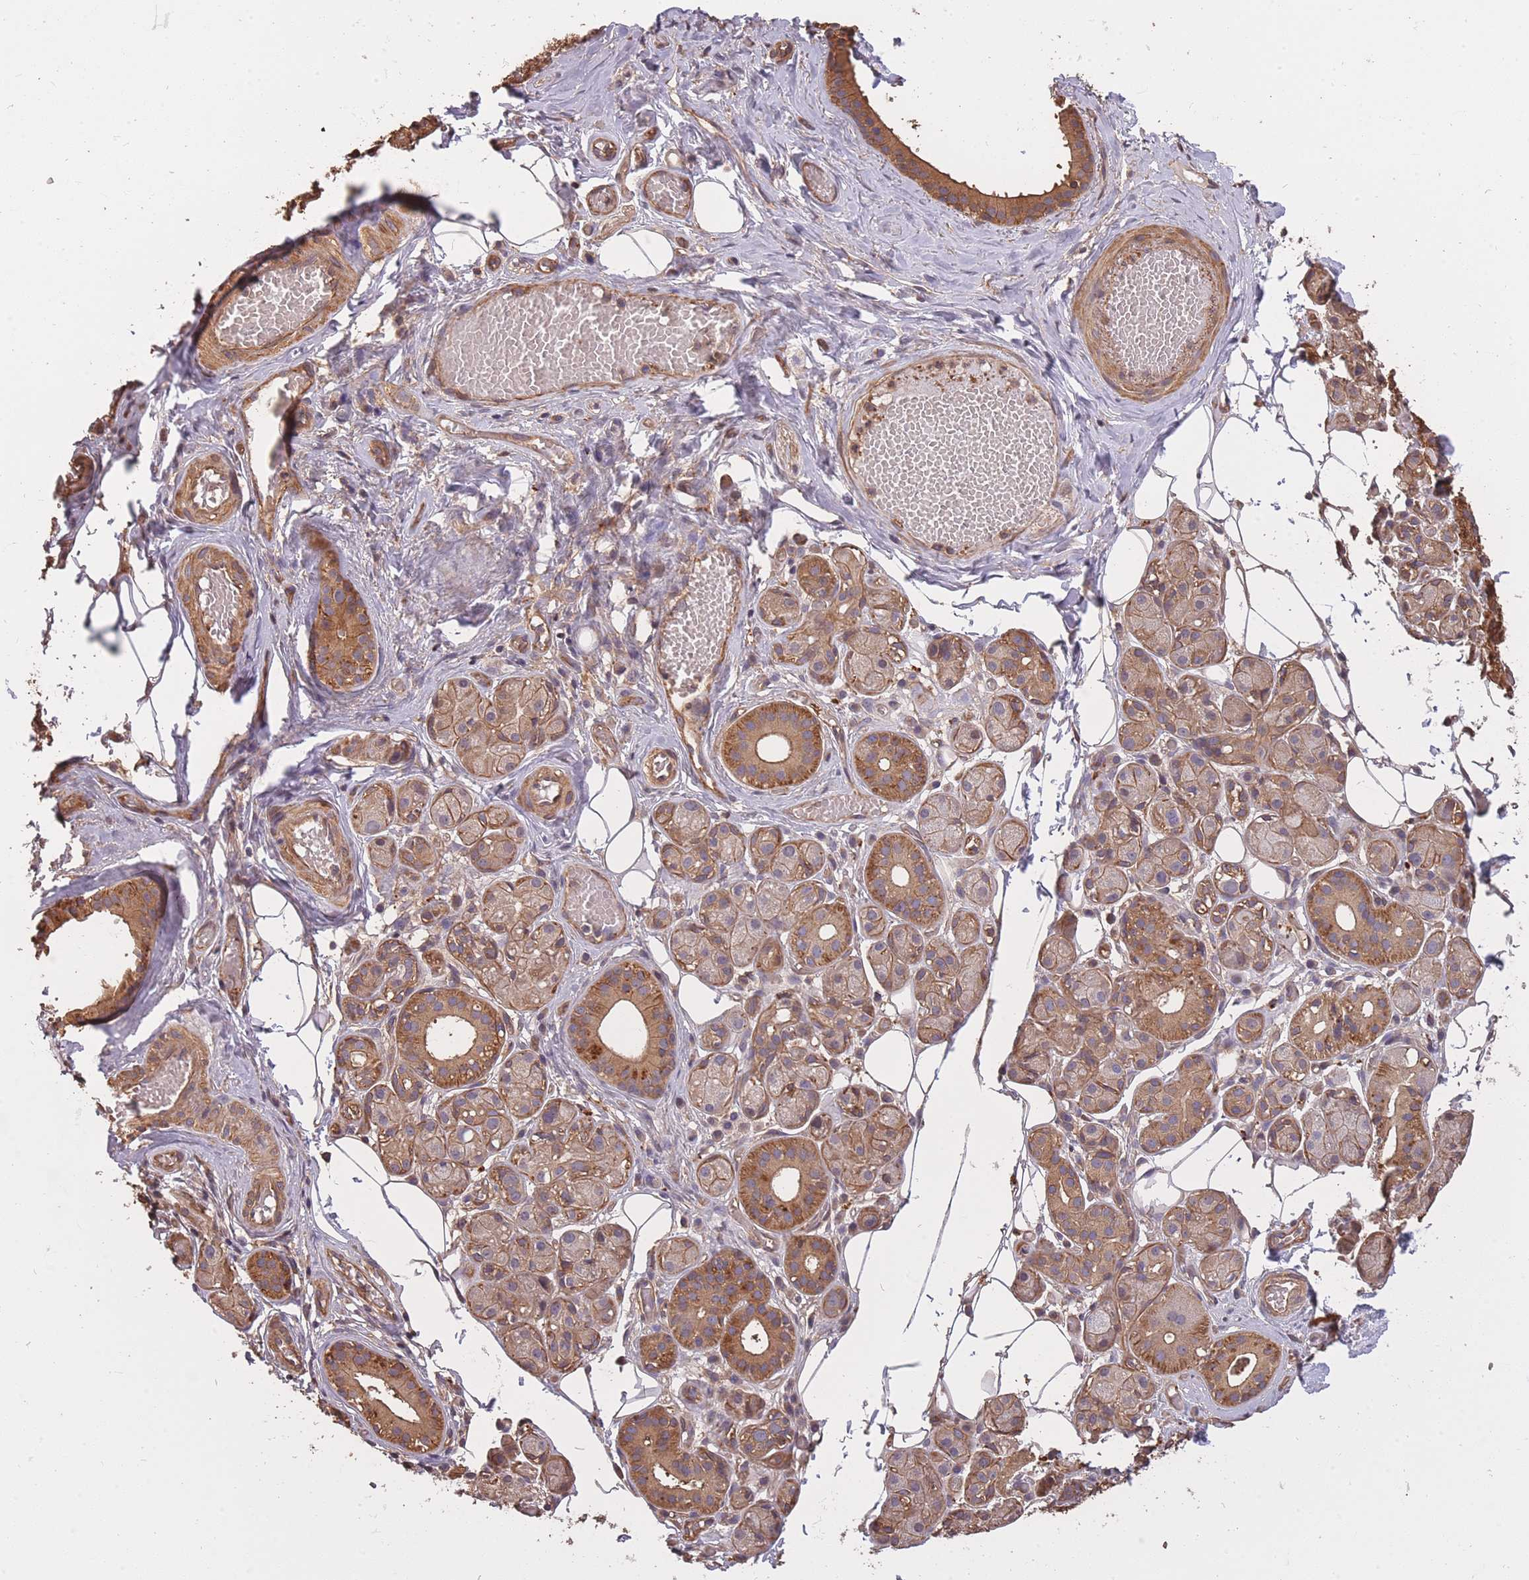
{"staining": {"intensity": "moderate", "quantity": "25%-75%", "location": "cytoplasmic/membranous"}, "tissue": "salivary gland", "cell_type": "Glandular cells", "image_type": "normal", "snomed": [{"axis": "morphology", "description": "Normal tissue, NOS"}, {"axis": "topography", "description": "Salivary gland"}], "caption": "Immunohistochemistry (IHC) micrograph of unremarkable salivary gland stained for a protein (brown), which exhibits medium levels of moderate cytoplasmic/membranous staining in about 25%-75% of glandular cells.", "gene": "ARMH3", "patient": {"sex": "male", "age": 82}}